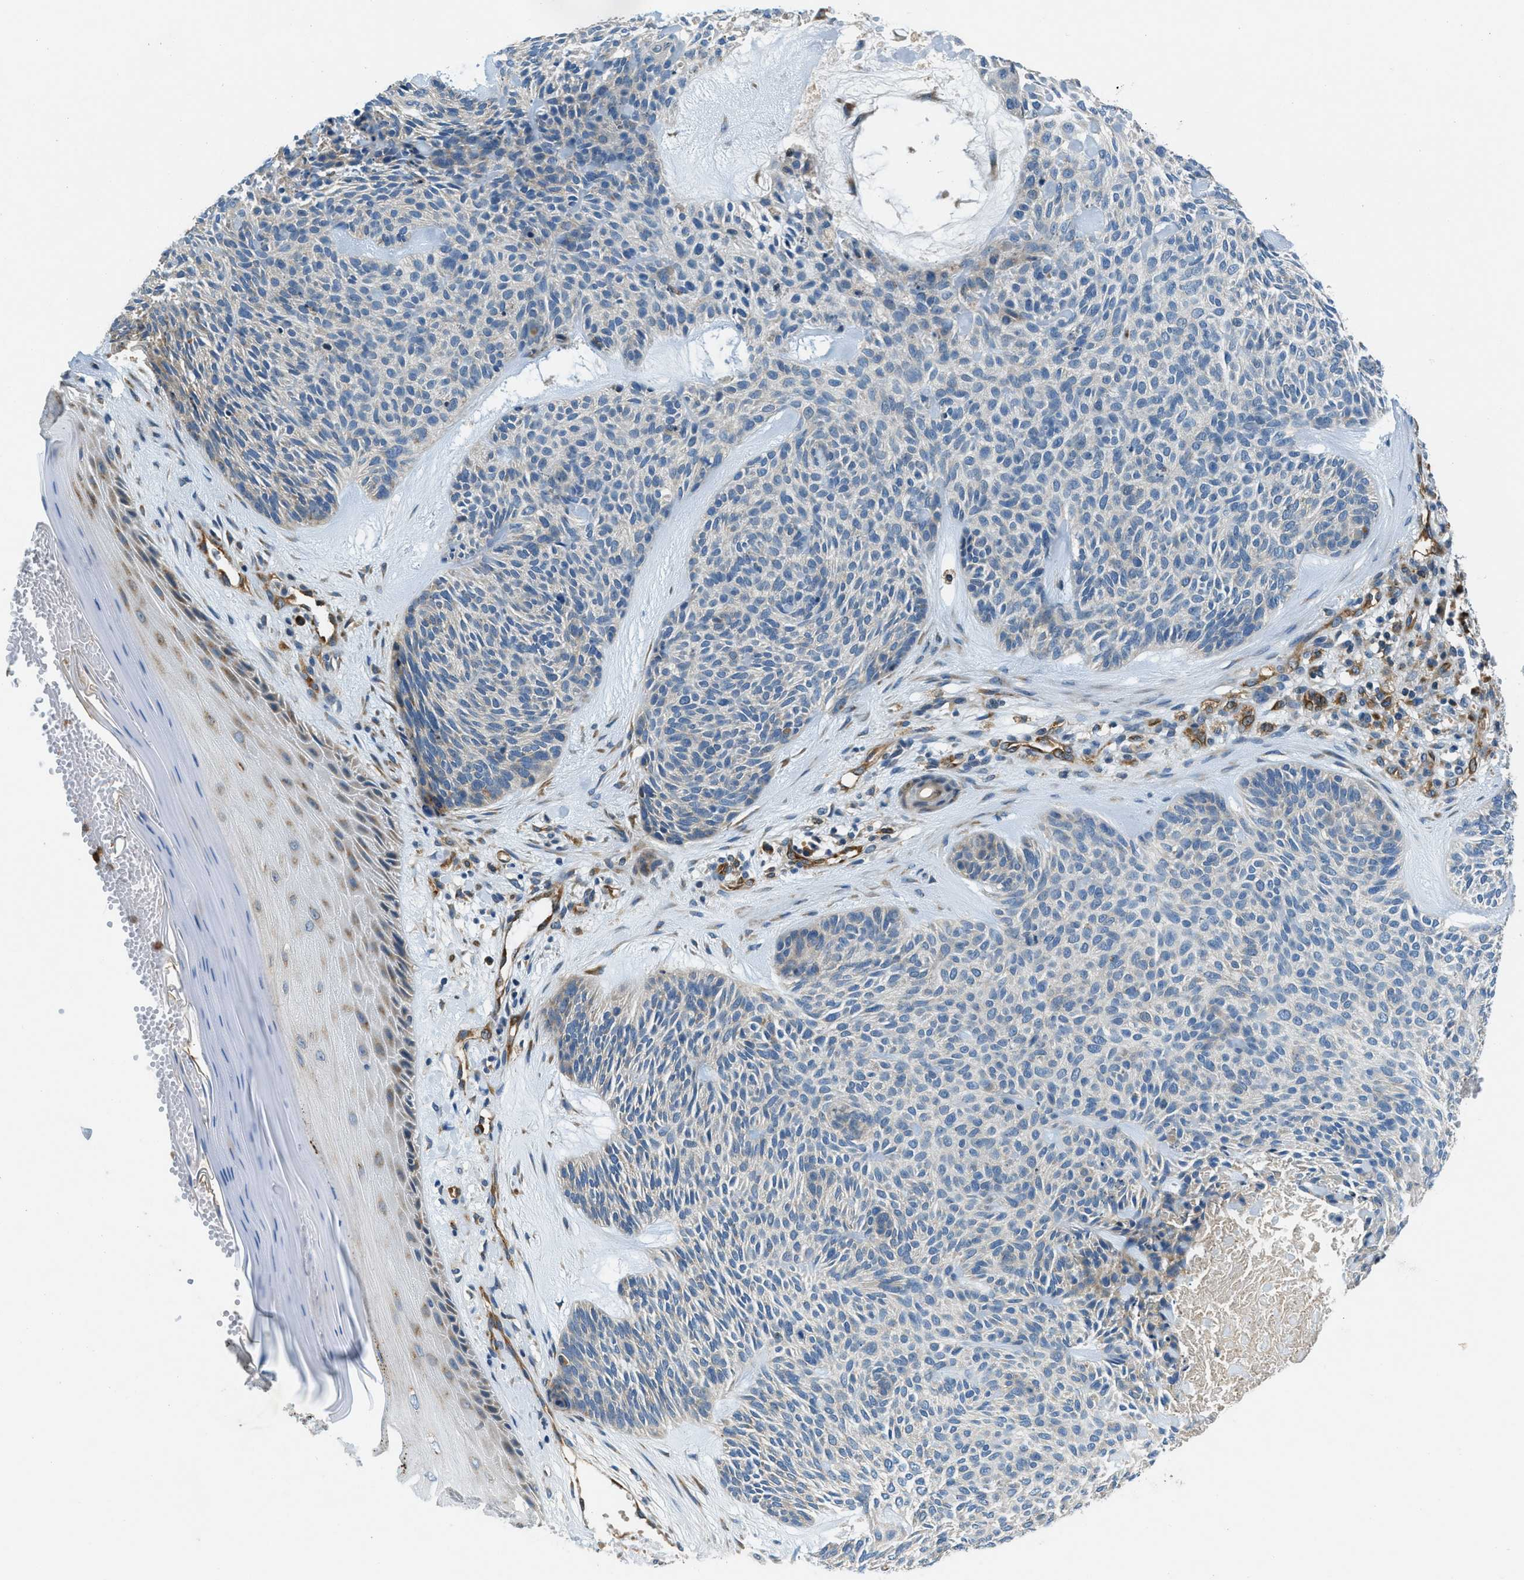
{"staining": {"intensity": "negative", "quantity": "none", "location": "none"}, "tissue": "skin cancer", "cell_type": "Tumor cells", "image_type": "cancer", "snomed": [{"axis": "morphology", "description": "Basal cell carcinoma"}, {"axis": "topography", "description": "Skin"}], "caption": "Immunohistochemical staining of skin cancer (basal cell carcinoma) shows no significant staining in tumor cells.", "gene": "GIMAP8", "patient": {"sex": "male", "age": 55}}